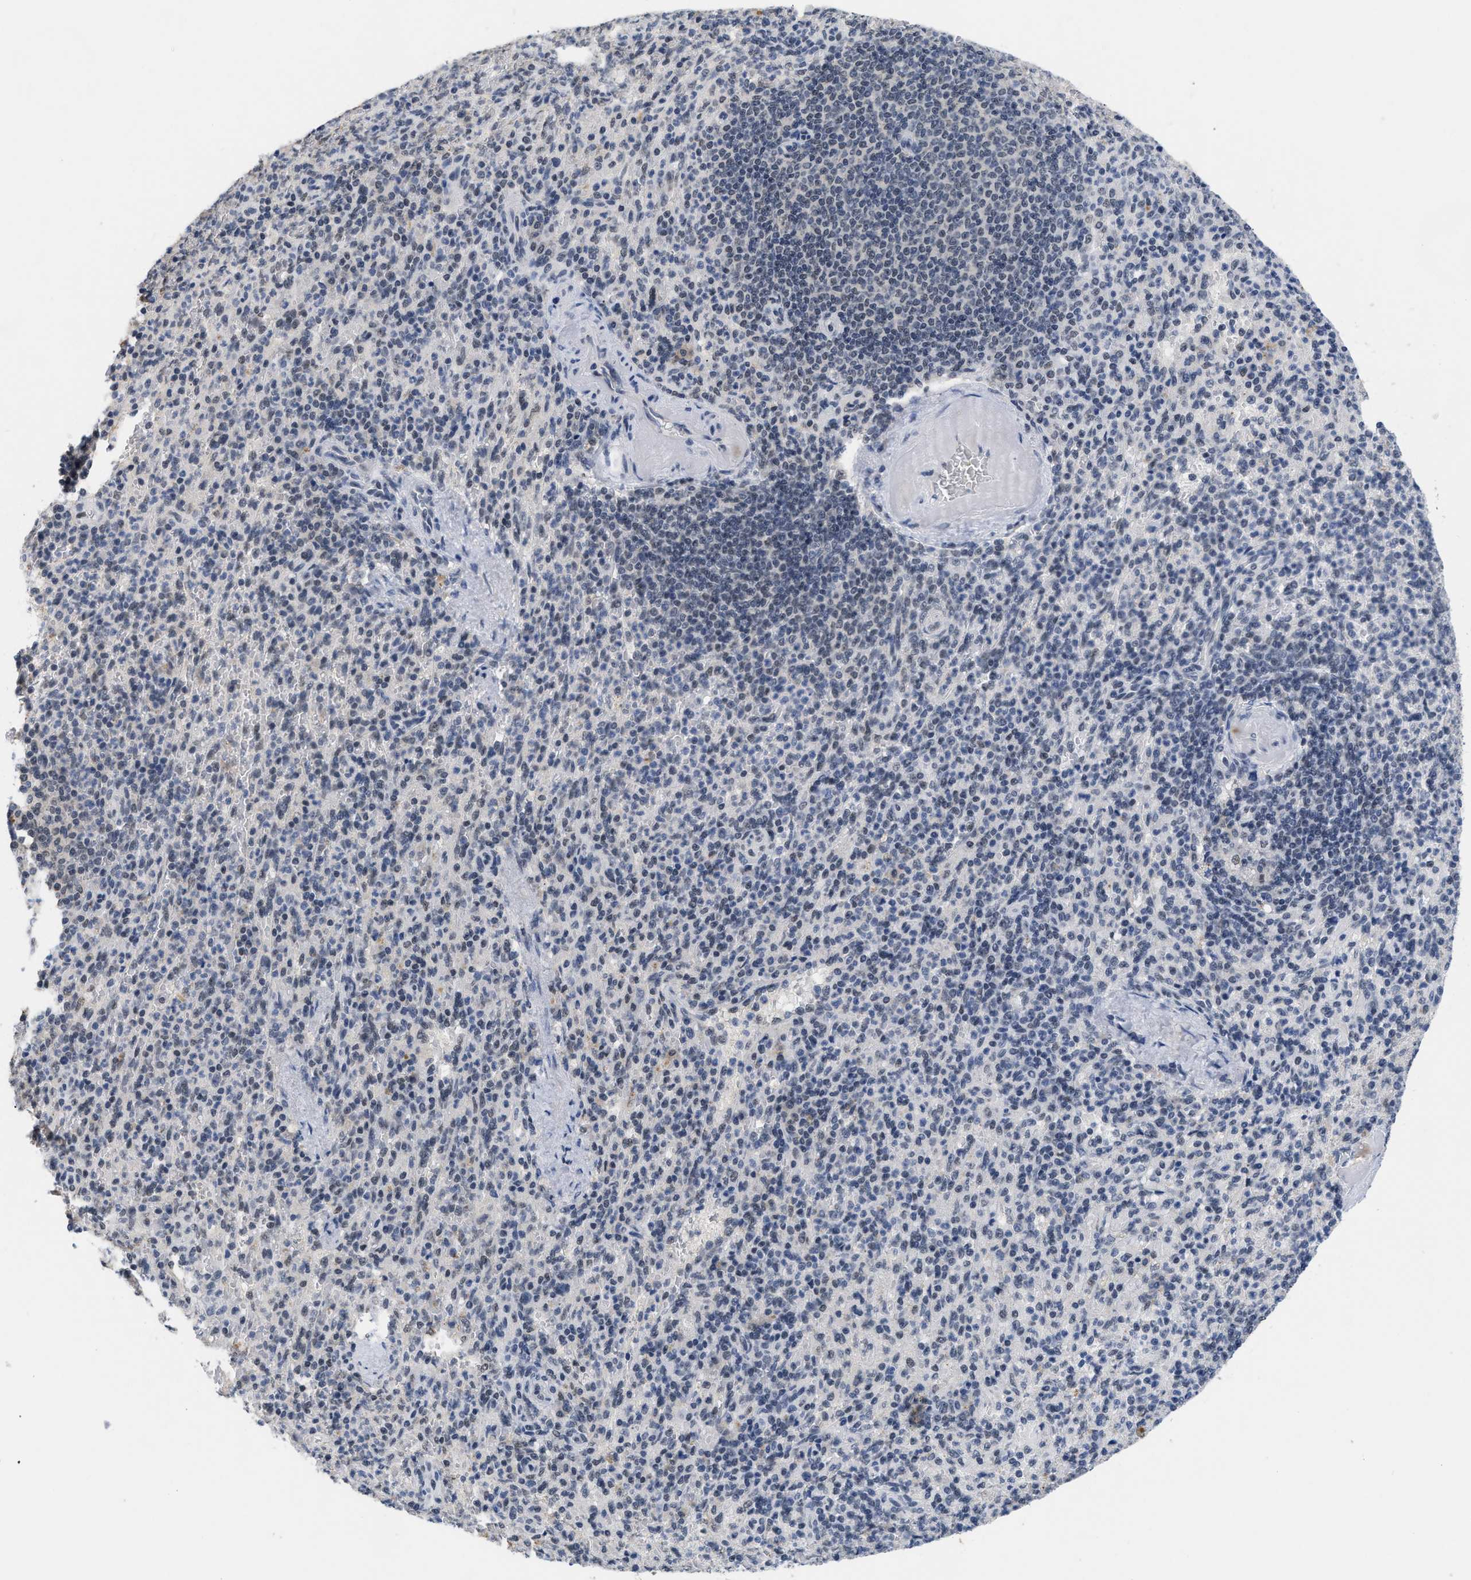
{"staining": {"intensity": "weak", "quantity": "<25%", "location": "nuclear"}, "tissue": "spleen", "cell_type": "Cells in red pulp", "image_type": "normal", "snomed": [{"axis": "morphology", "description": "Normal tissue, NOS"}, {"axis": "topography", "description": "Spleen"}], "caption": "IHC photomicrograph of normal human spleen stained for a protein (brown), which displays no expression in cells in red pulp.", "gene": "GGNBP2", "patient": {"sex": "female", "age": 74}}